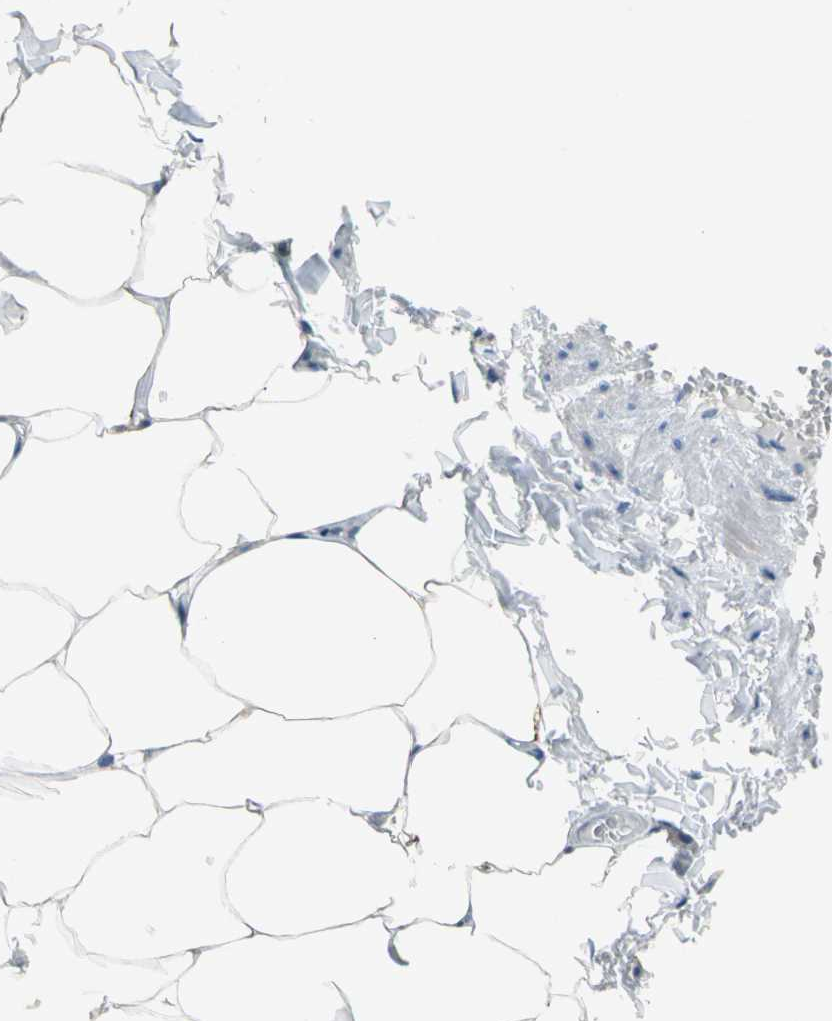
{"staining": {"intensity": "moderate", "quantity": "25%-75%", "location": "cytoplasmic/membranous"}, "tissue": "adipose tissue", "cell_type": "Adipocytes", "image_type": "normal", "snomed": [{"axis": "morphology", "description": "Normal tissue, NOS"}, {"axis": "topography", "description": "Vascular tissue"}], "caption": "Immunohistochemistry of normal human adipose tissue demonstrates medium levels of moderate cytoplasmic/membranous positivity in approximately 25%-75% of adipocytes.", "gene": "CNST", "patient": {"sex": "male", "age": 41}}